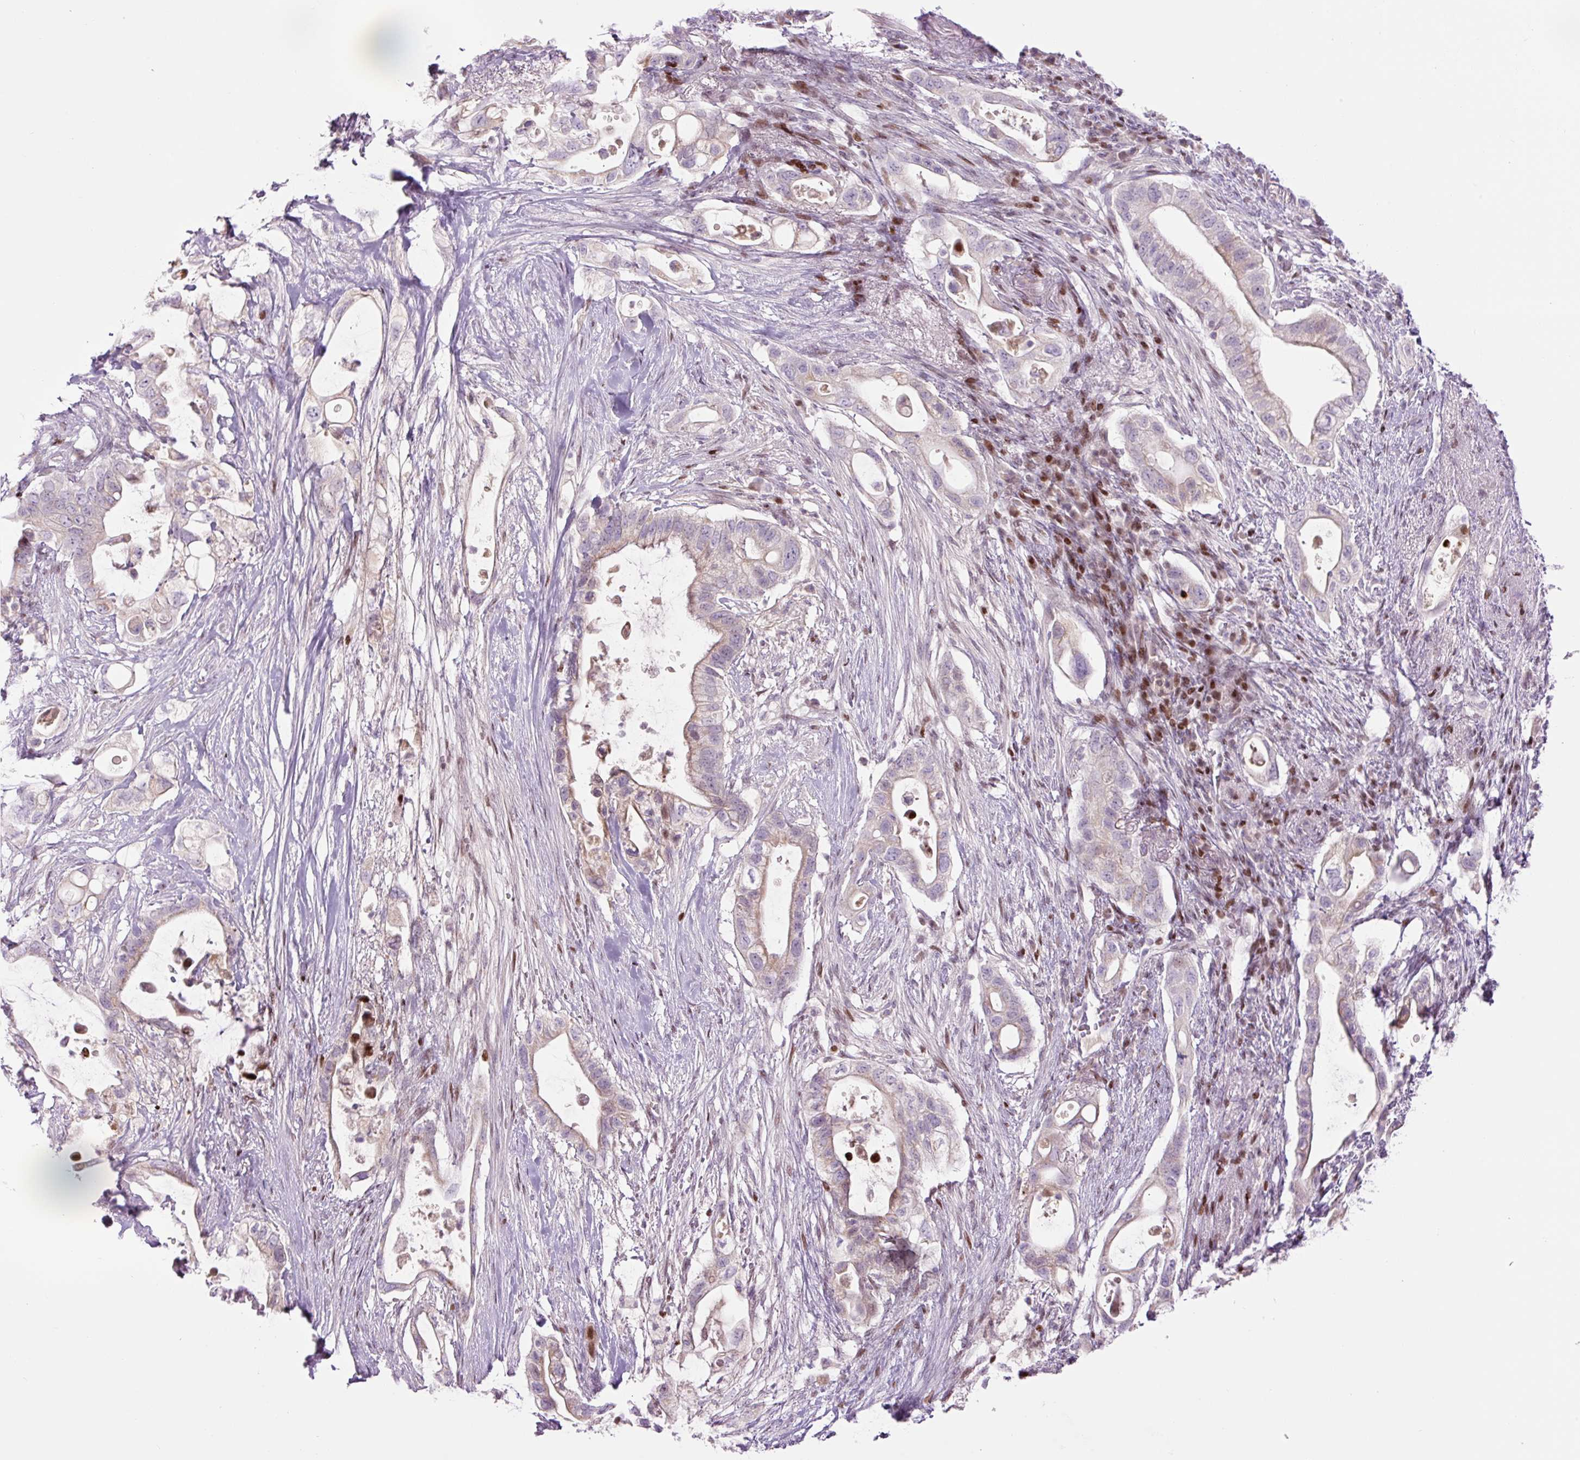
{"staining": {"intensity": "weak", "quantity": "25%-75%", "location": "cytoplasmic/membranous"}, "tissue": "pancreatic cancer", "cell_type": "Tumor cells", "image_type": "cancer", "snomed": [{"axis": "morphology", "description": "Adenocarcinoma, NOS"}, {"axis": "topography", "description": "Pancreas"}], "caption": "Protein staining by immunohistochemistry reveals weak cytoplasmic/membranous staining in approximately 25%-75% of tumor cells in pancreatic cancer (adenocarcinoma).", "gene": "TMEM177", "patient": {"sex": "female", "age": 72}}